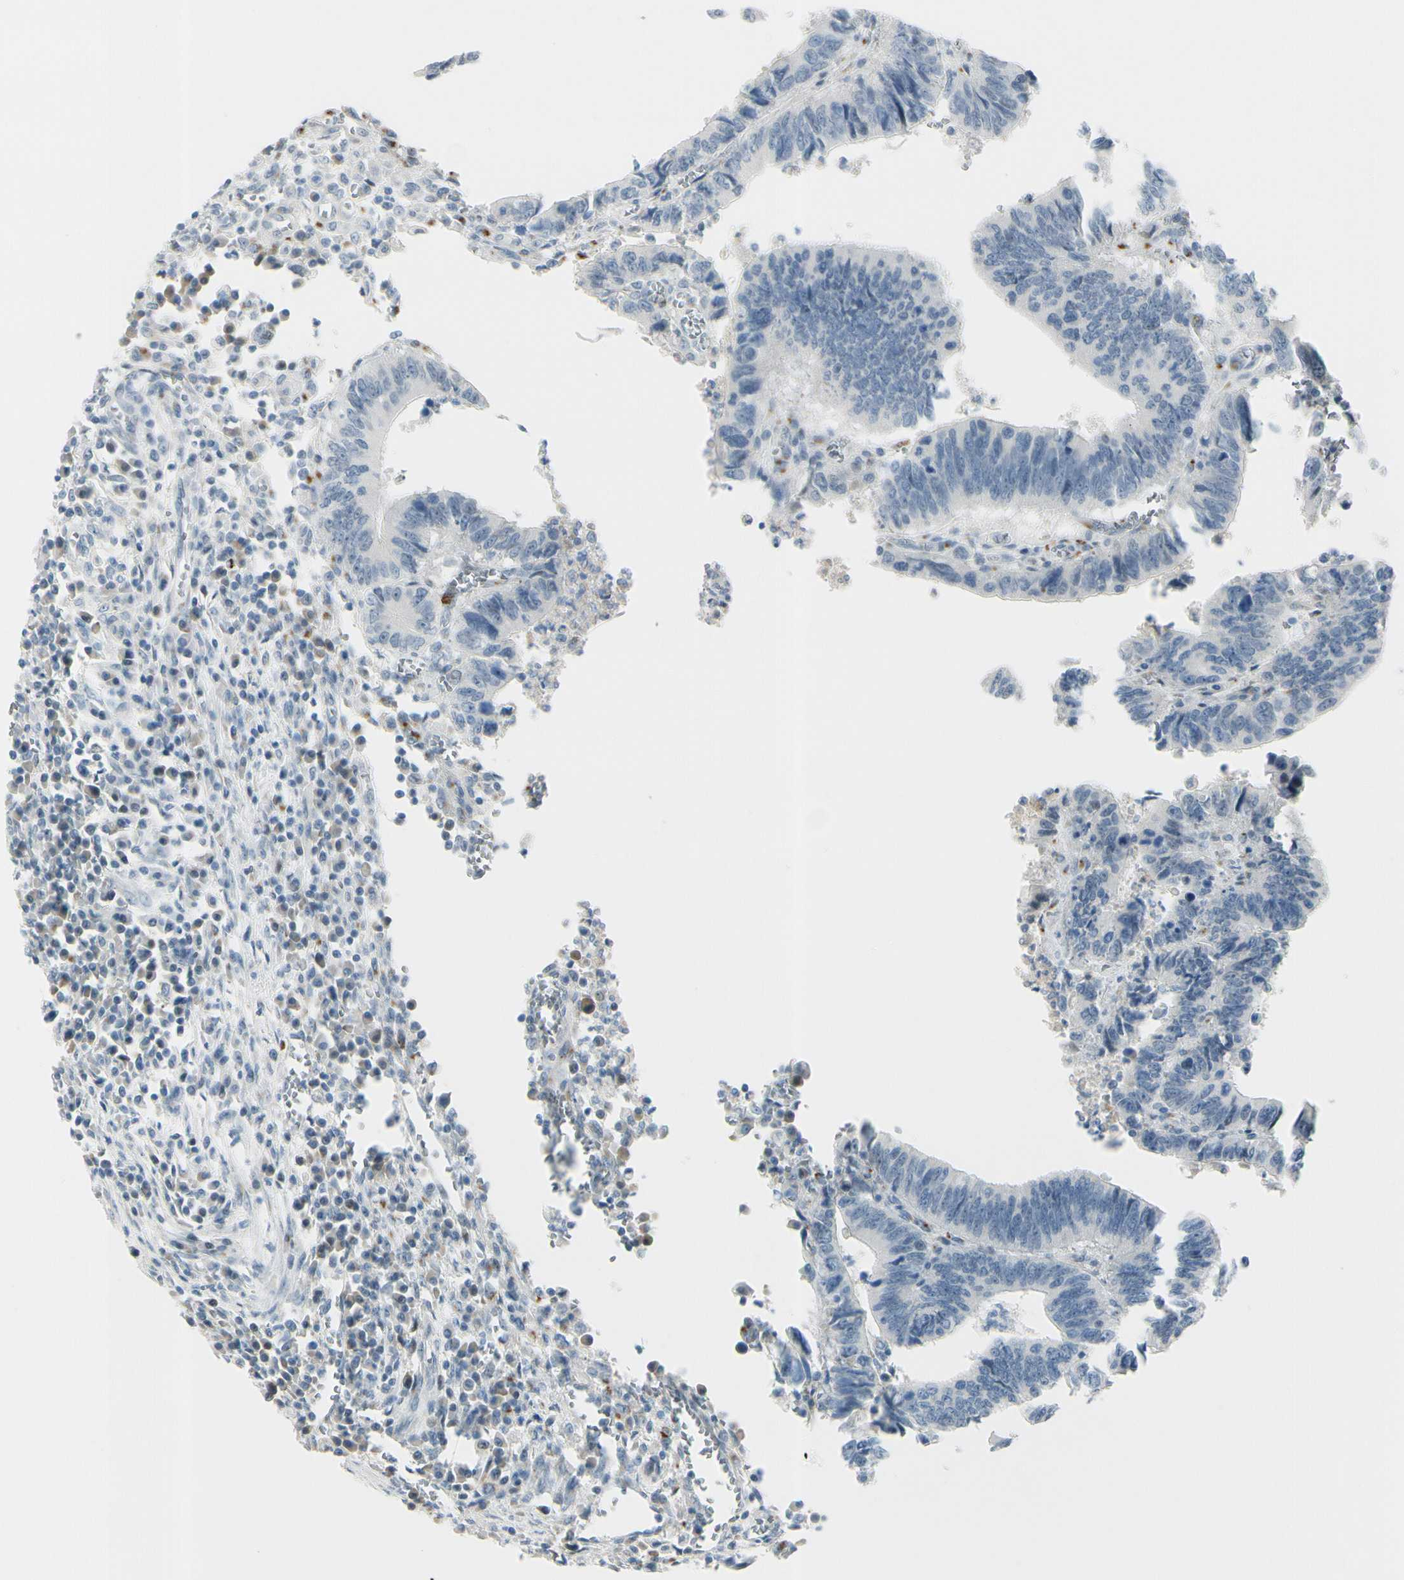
{"staining": {"intensity": "negative", "quantity": "none", "location": "none"}, "tissue": "colorectal cancer", "cell_type": "Tumor cells", "image_type": "cancer", "snomed": [{"axis": "morphology", "description": "Adenocarcinoma, NOS"}, {"axis": "topography", "description": "Colon"}], "caption": "Immunohistochemistry (IHC) histopathology image of neoplastic tissue: colorectal adenocarcinoma stained with DAB exhibits no significant protein staining in tumor cells.", "gene": "B4GALNT1", "patient": {"sex": "male", "age": 72}}